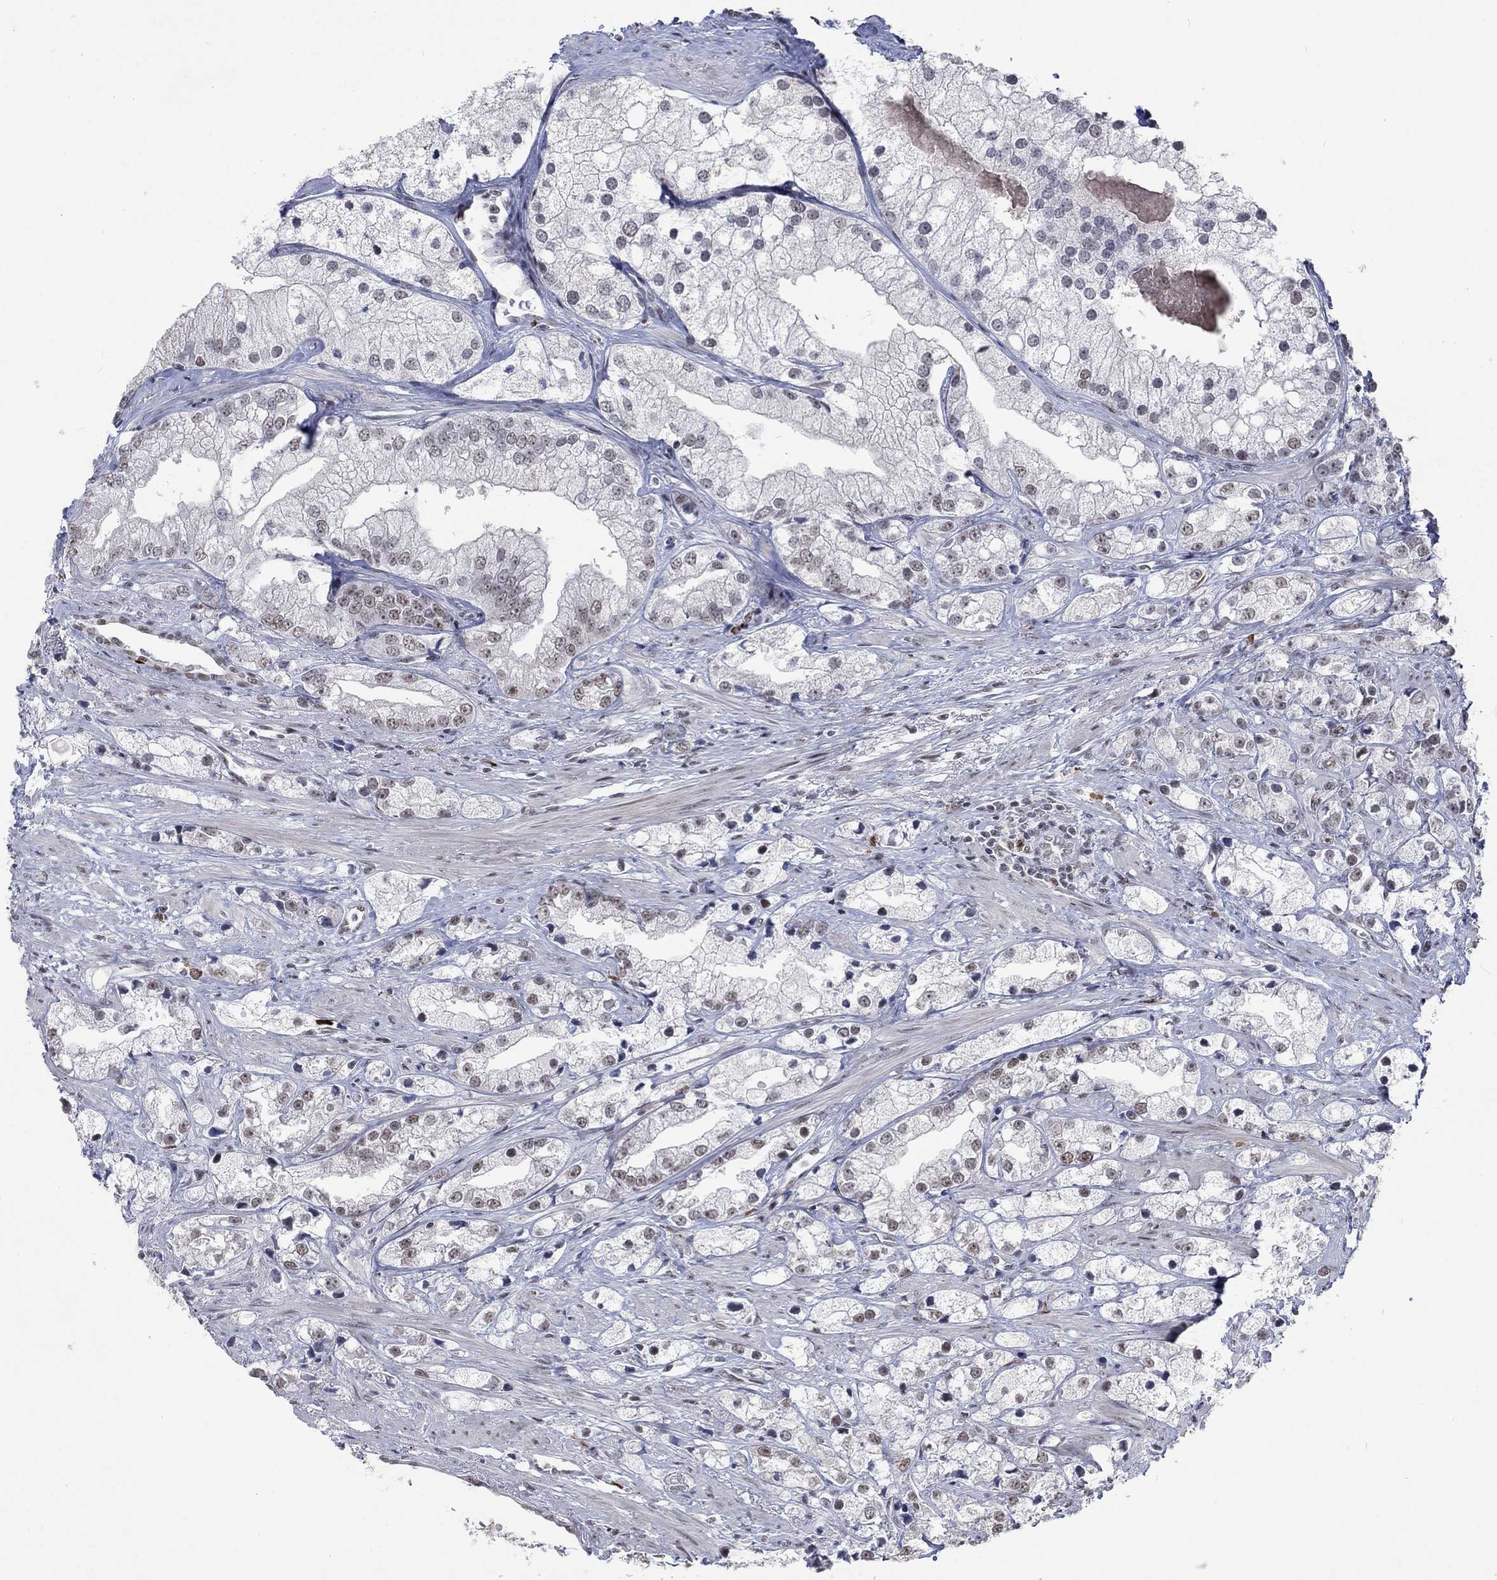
{"staining": {"intensity": "negative", "quantity": "none", "location": "none"}, "tissue": "prostate cancer", "cell_type": "Tumor cells", "image_type": "cancer", "snomed": [{"axis": "morphology", "description": "Adenocarcinoma, NOS"}, {"axis": "topography", "description": "Prostate and seminal vesicle, NOS"}, {"axis": "topography", "description": "Prostate"}], "caption": "Prostate adenocarcinoma was stained to show a protein in brown. There is no significant expression in tumor cells.", "gene": "HCFC1", "patient": {"sex": "male", "age": 79}}